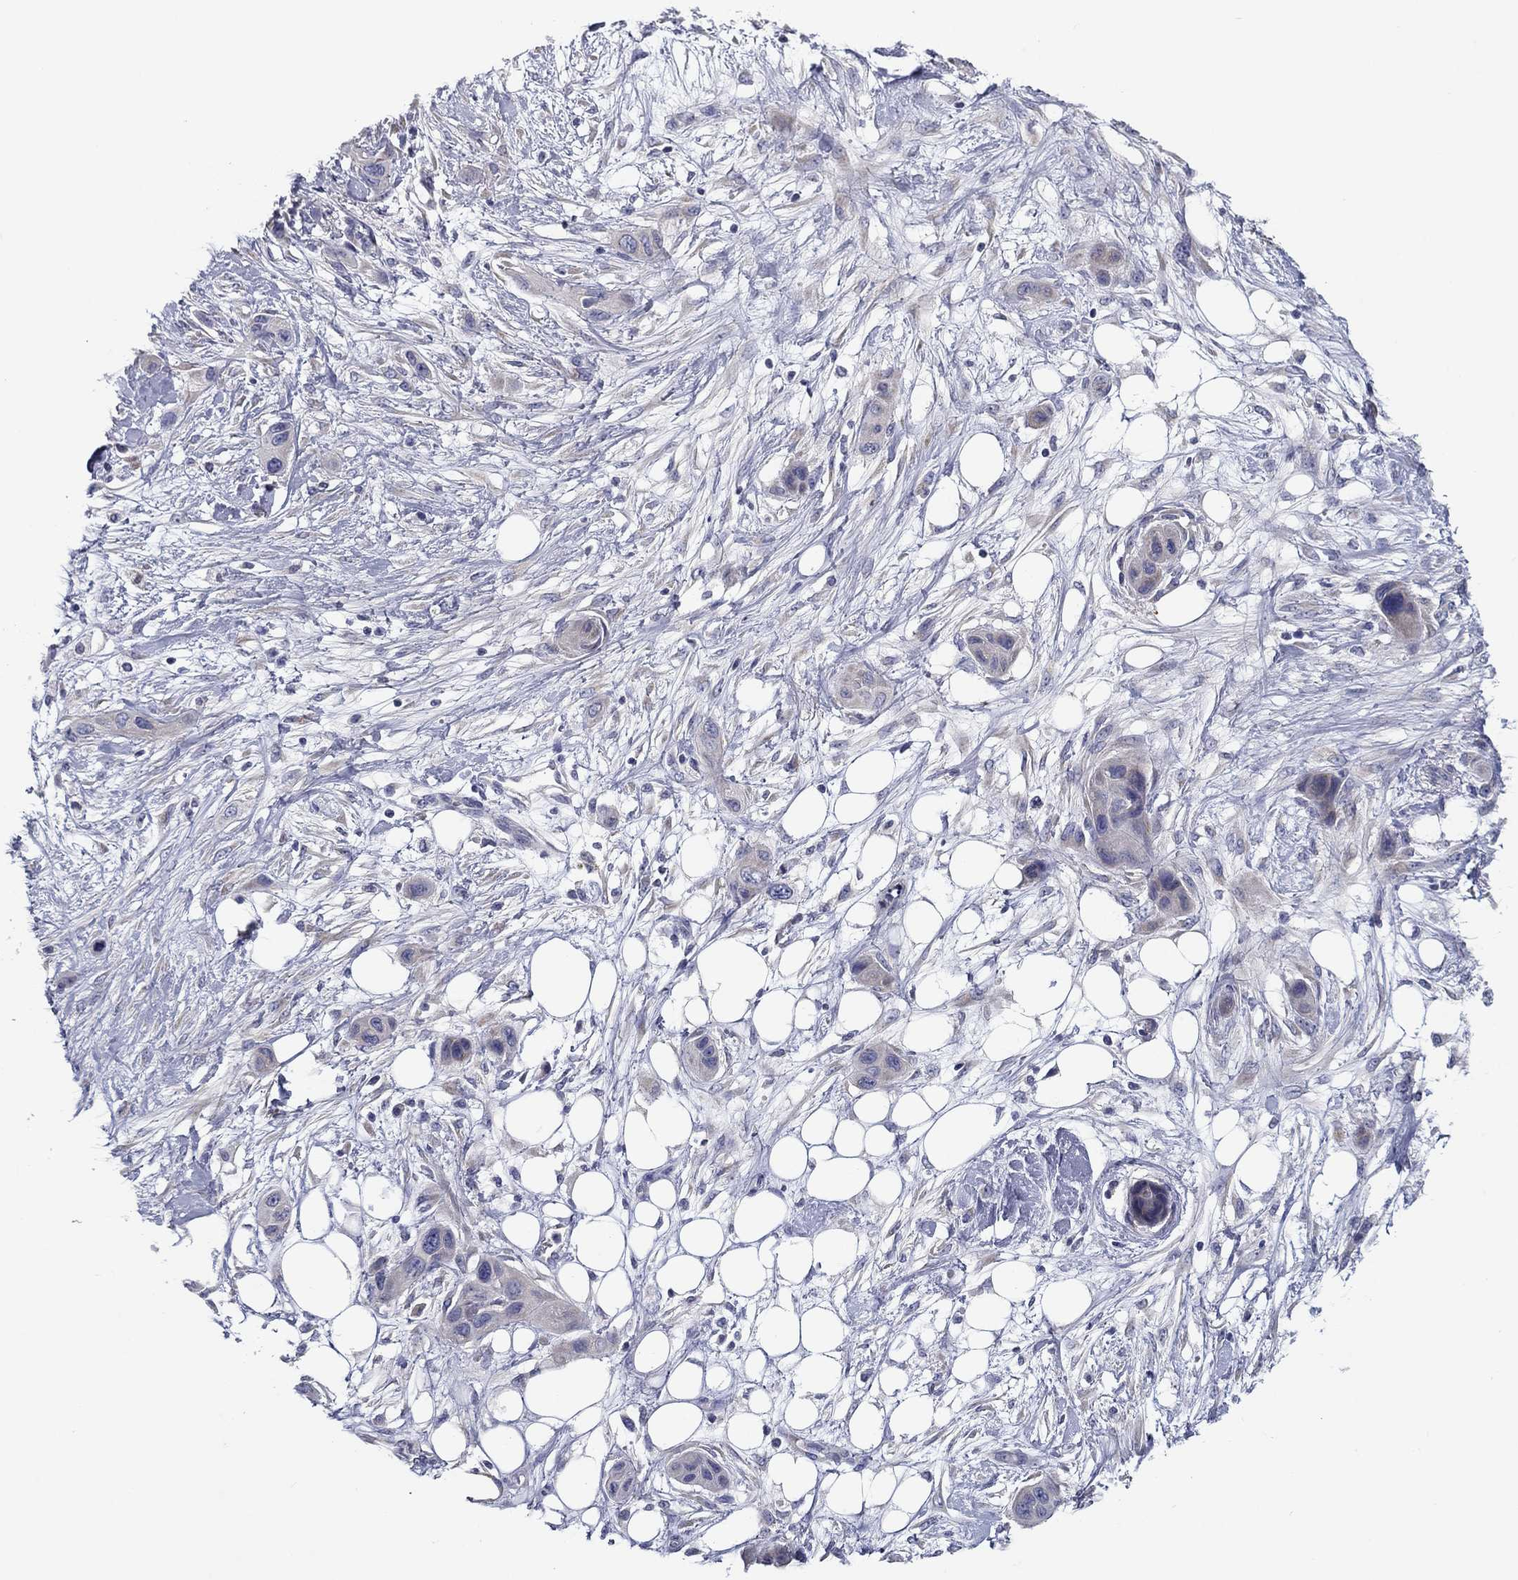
{"staining": {"intensity": "negative", "quantity": "none", "location": "none"}, "tissue": "skin cancer", "cell_type": "Tumor cells", "image_type": "cancer", "snomed": [{"axis": "morphology", "description": "Squamous cell carcinoma, NOS"}, {"axis": "topography", "description": "Skin"}], "caption": "Photomicrograph shows no significant protein expression in tumor cells of squamous cell carcinoma (skin).", "gene": "SPATA7", "patient": {"sex": "male", "age": 79}}